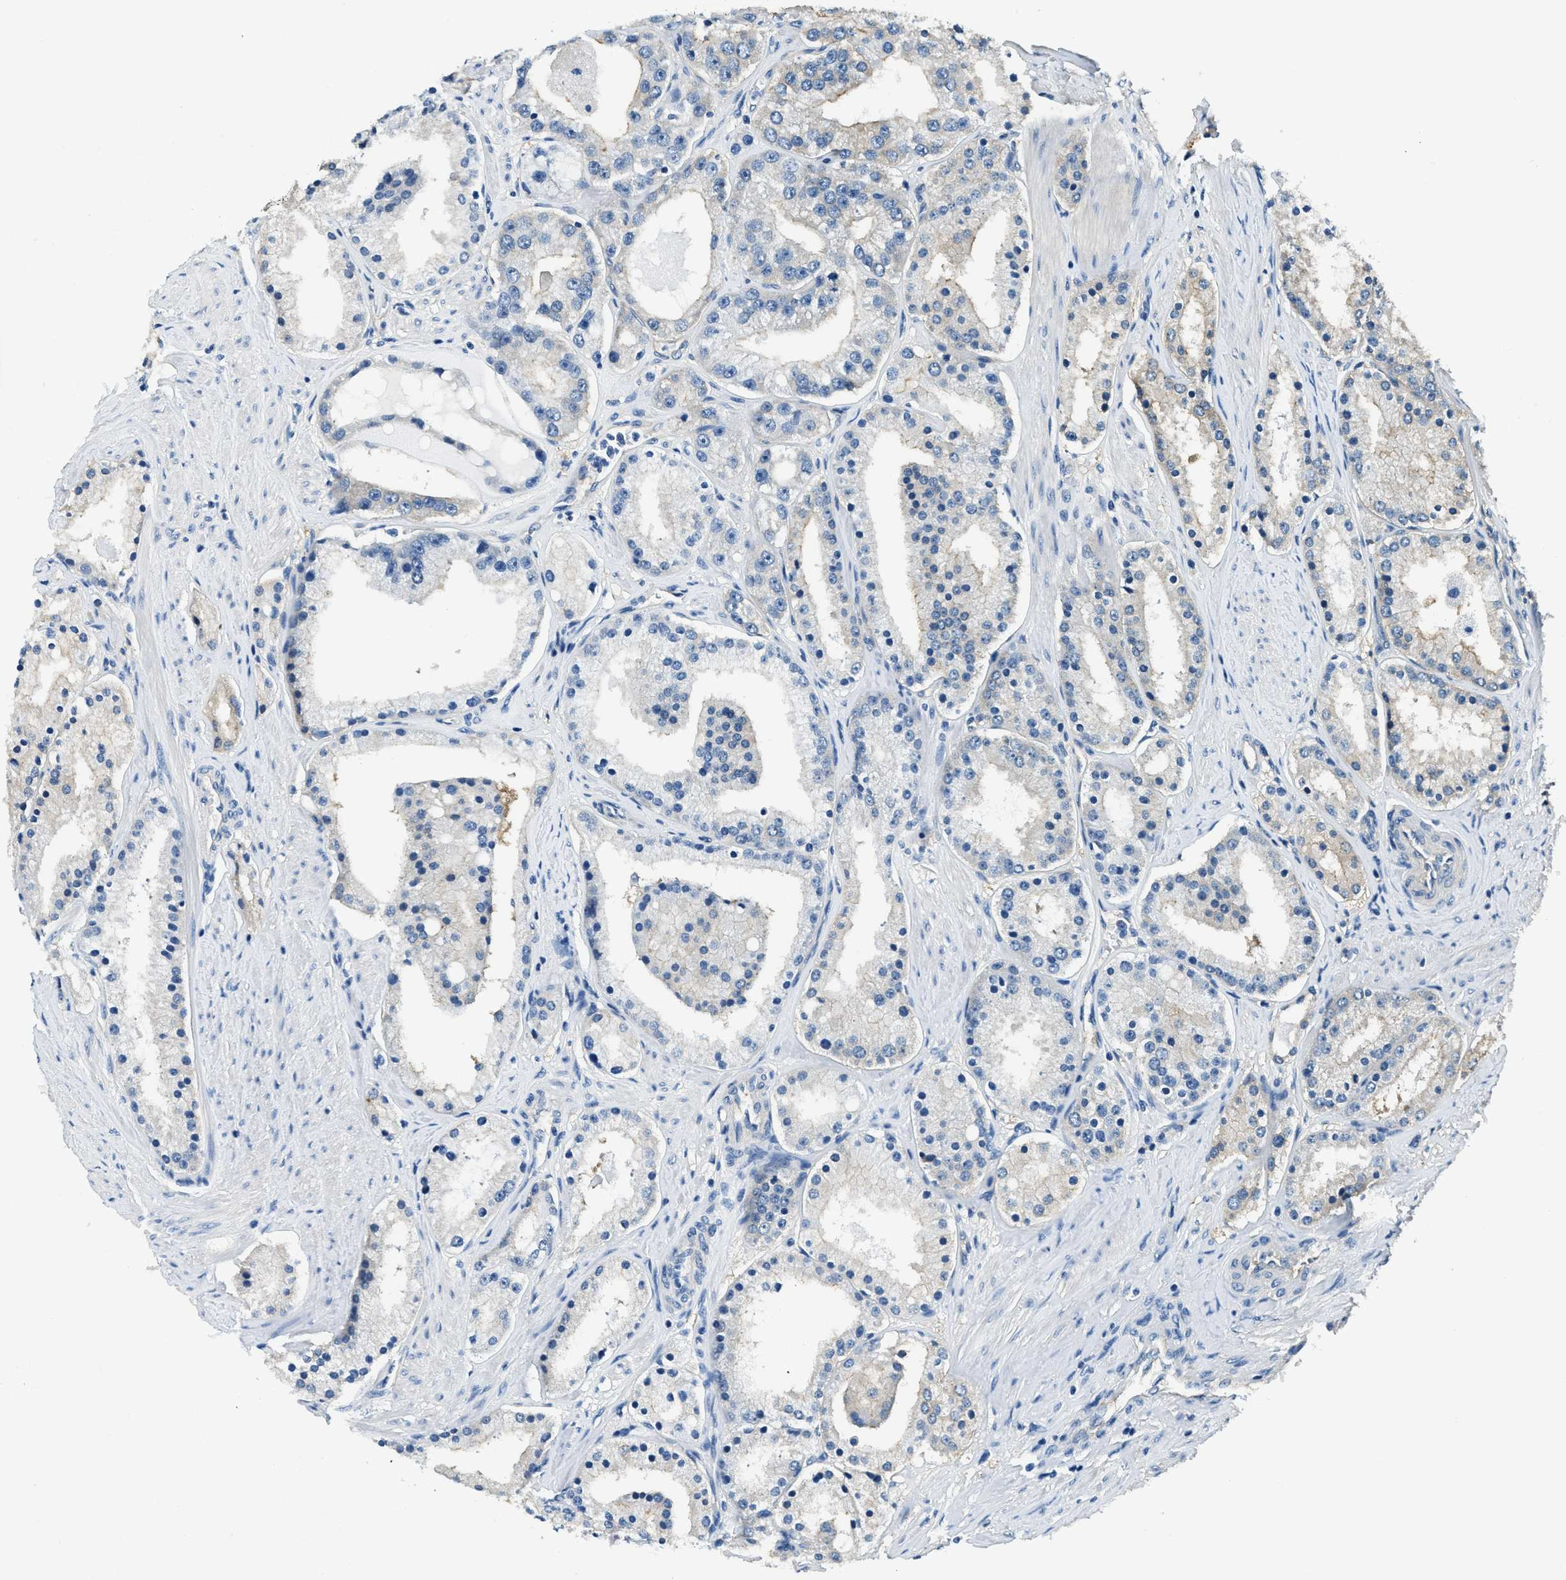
{"staining": {"intensity": "weak", "quantity": "<25%", "location": "cytoplasmic/membranous"}, "tissue": "prostate cancer", "cell_type": "Tumor cells", "image_type": "cancer", "snomed": [{"axis": "morphology", "description": "Adenocarcinoma, Low grade"}, {"axis": "topography", "description": "Prostate"}], "caption": "Photomicrograph shows no significant protein positivity in tumor cells of prostate cancer. (DAB immunohistochemistry with hematoxylin counter stain).", "gene": "TWF1", "patient": {"sex": "male", "age": 63}}